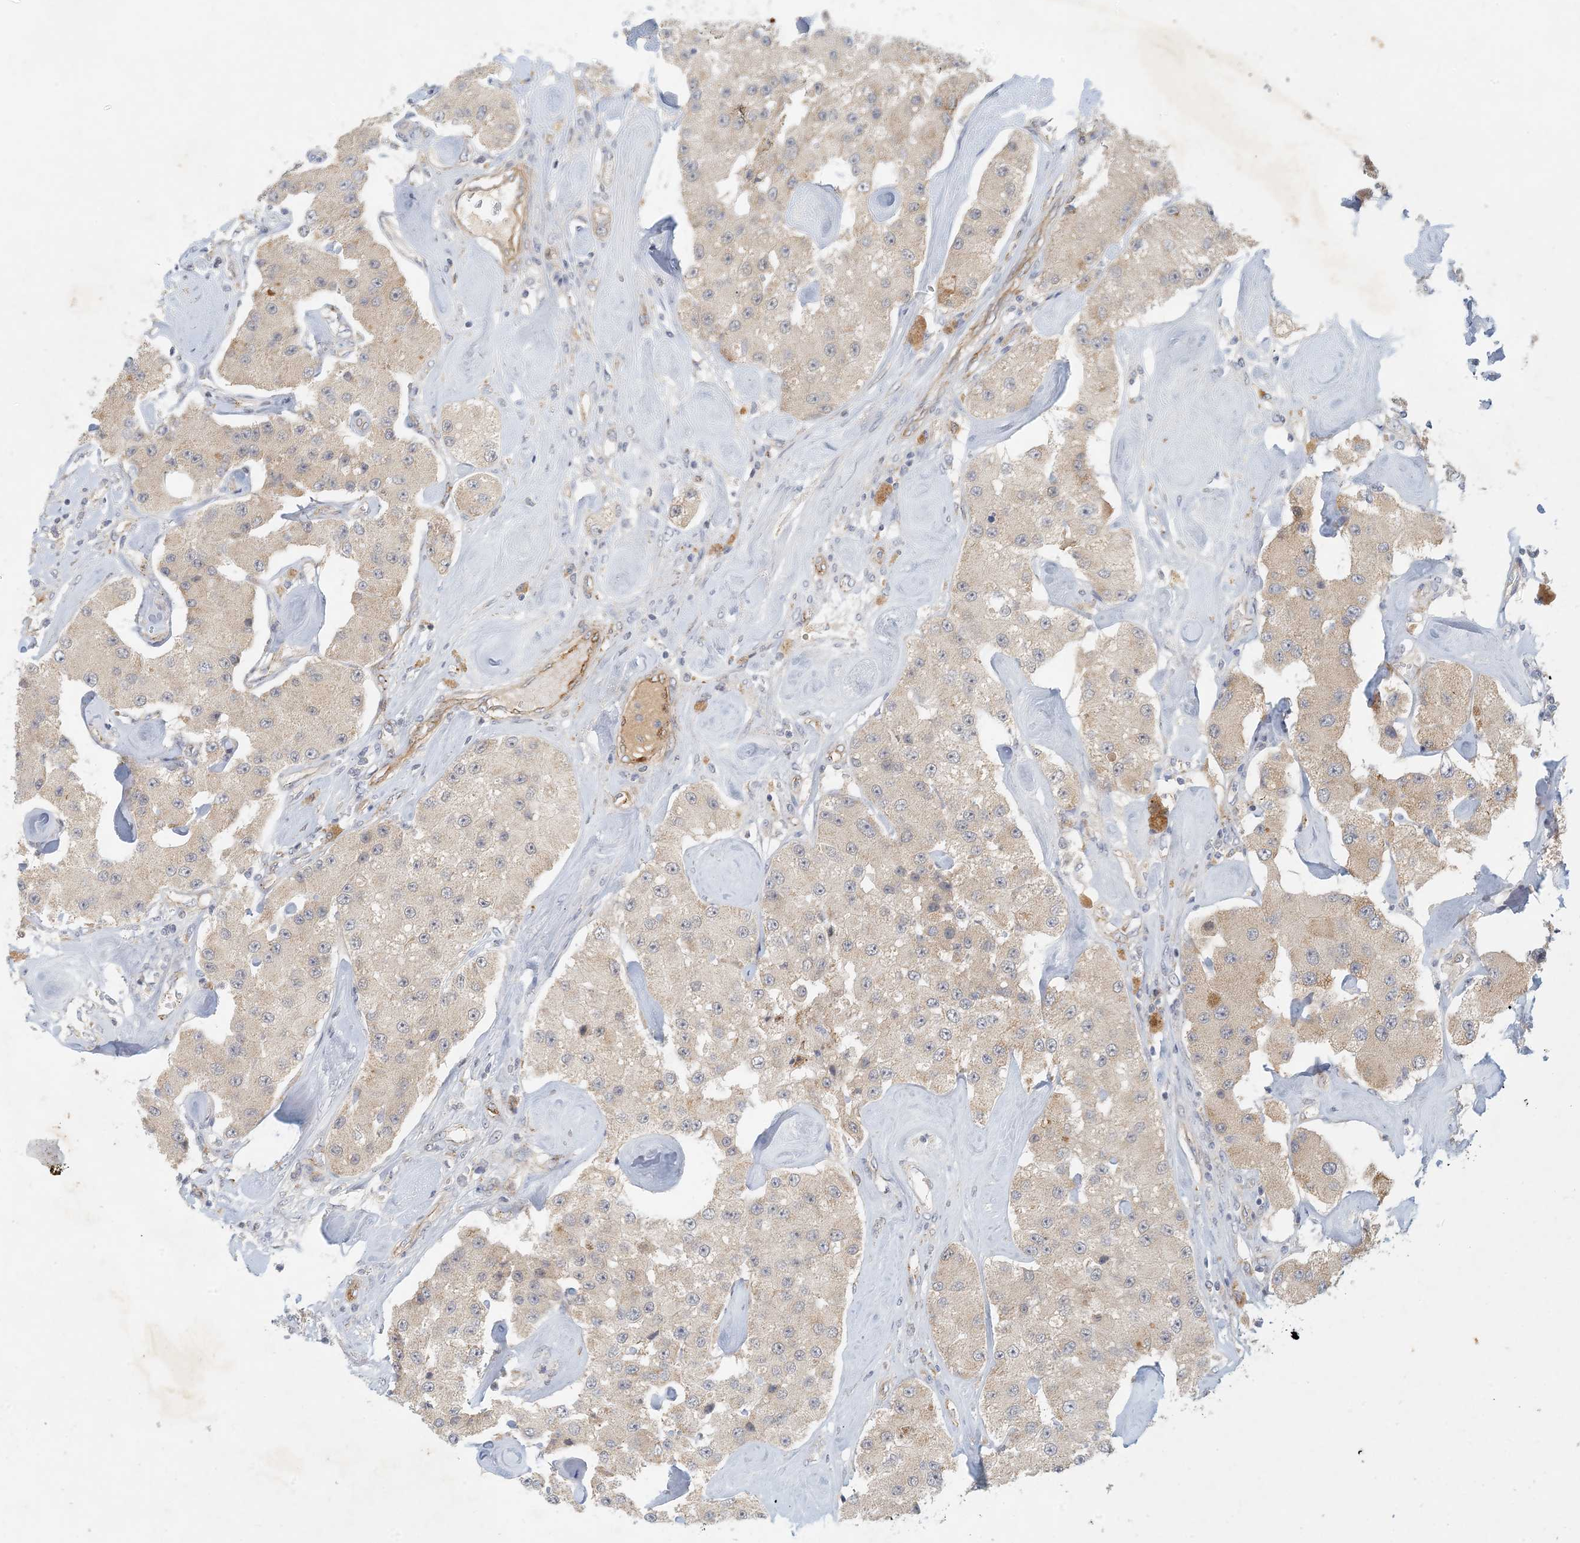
{"staining": {"intensity": "weak", "quantity": ">75%", "location": "cytoplasmic/membranous"}, "tissue": "carcinoid", "cell_type": "Tumor cells", "image_type": "cancer", "snomed": [{"axis": "morphology", "description": "Carcinoid, malignant, NOS"}, {"axis": "topography", "description": "Pancreas"}], "caption": "Immunohistochemistry (IHC) of human carcinoid (malignant) reveals low levels of weak cytoplasmic/membranous staining in approximately >75% of tumor cells.", "gene": "ZBTB3", "patient": {"sex": "male", "age": 41}}